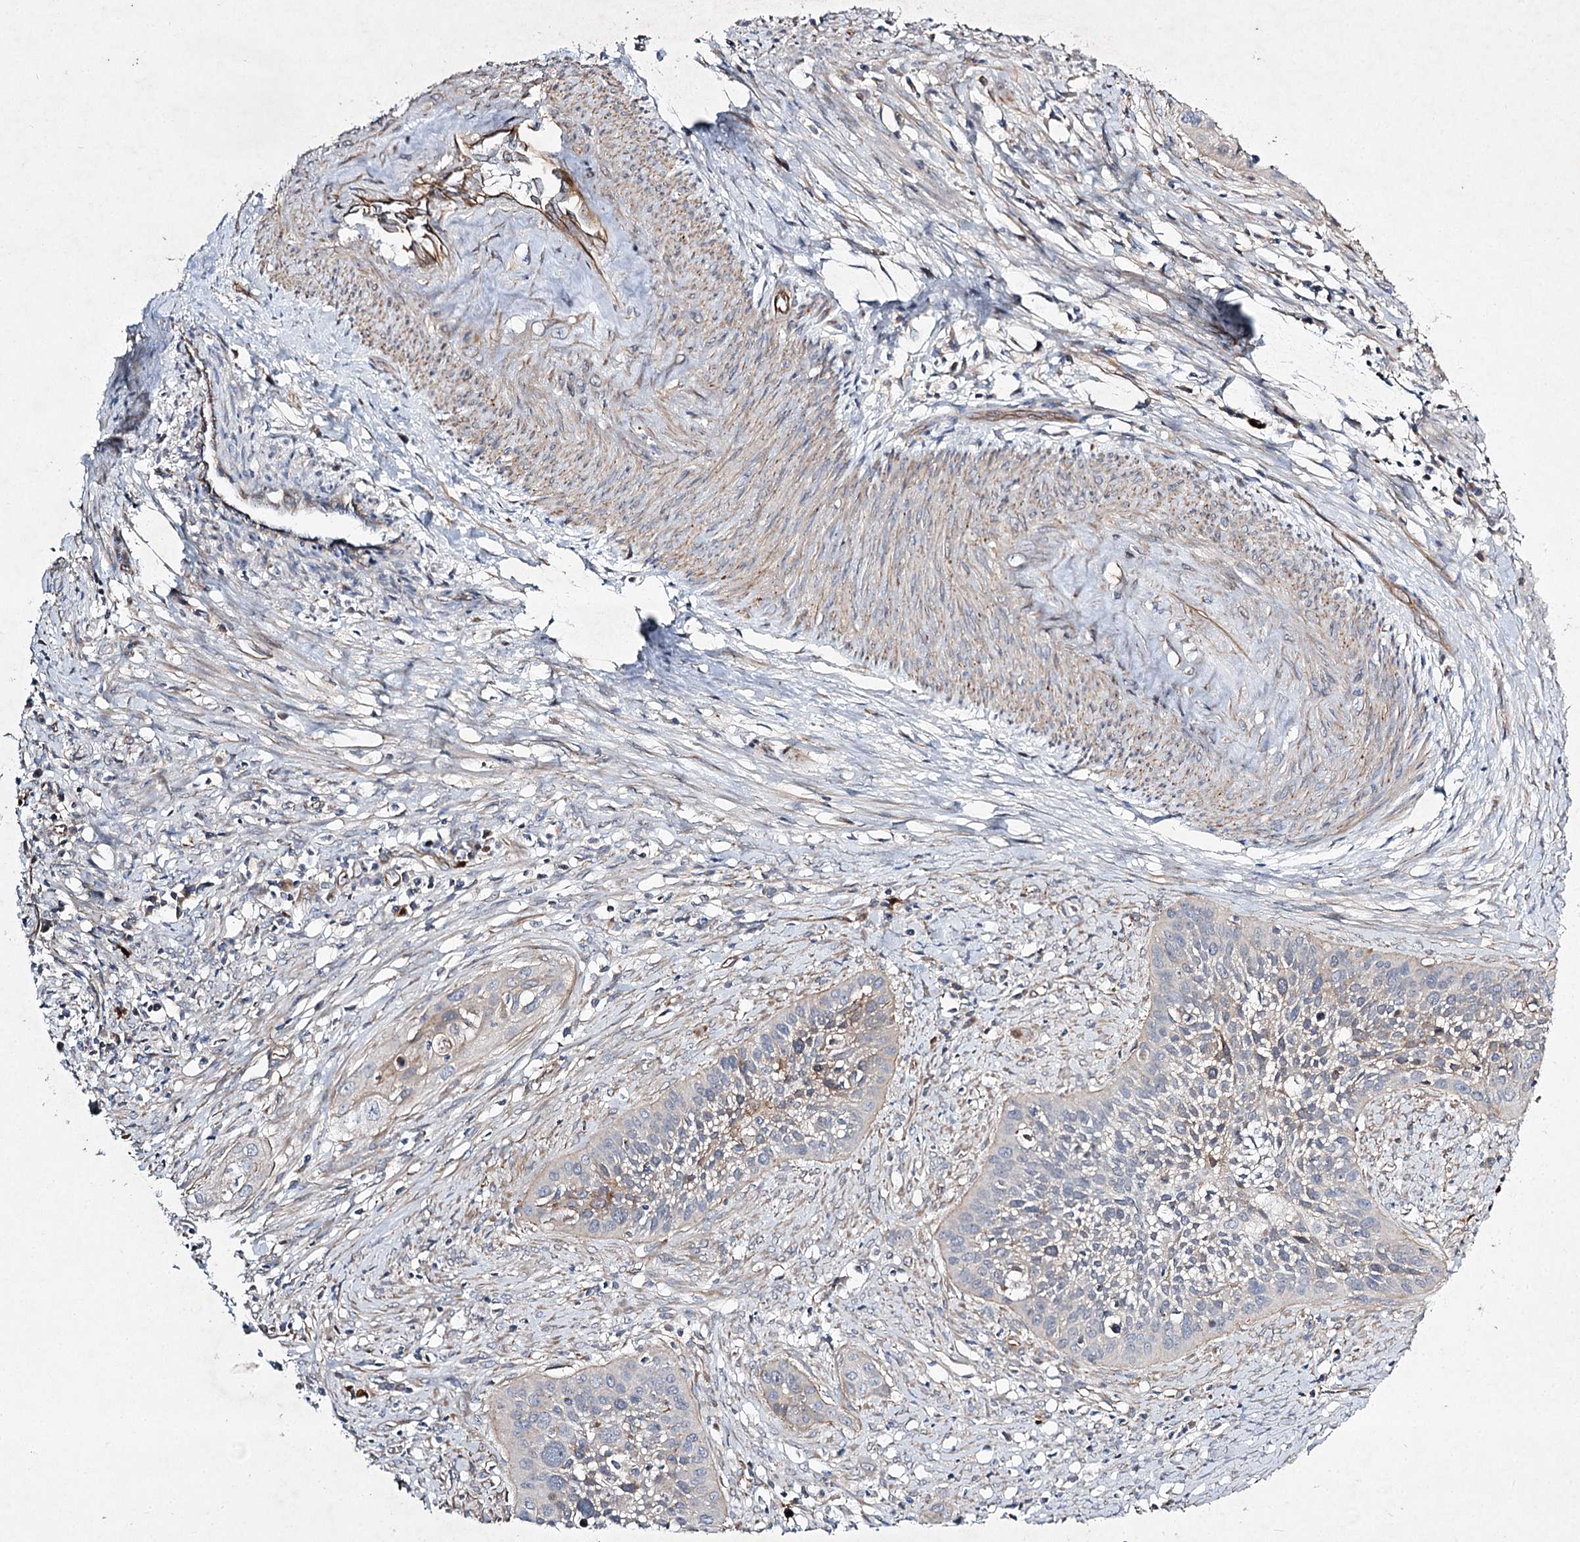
{"staining": {"intensity": "negative", "quantity": "none", "location": "none"}, "tissue": "cervical cancer", "cell_type": "Tumor cells", "image_type": "cancer", "snomed": [{"axis": "morphology", "description": "Squamous cell carcinoma, NOS"}, {"axis": "topography", "description": "Cervix"}], "caption": "The micrograph shows no significant expression in tumor cells of cervical cancer (squamous cell carcinoma).", "gene": "KIAA0825", "patient": {"sex": "female", "age": 34}}